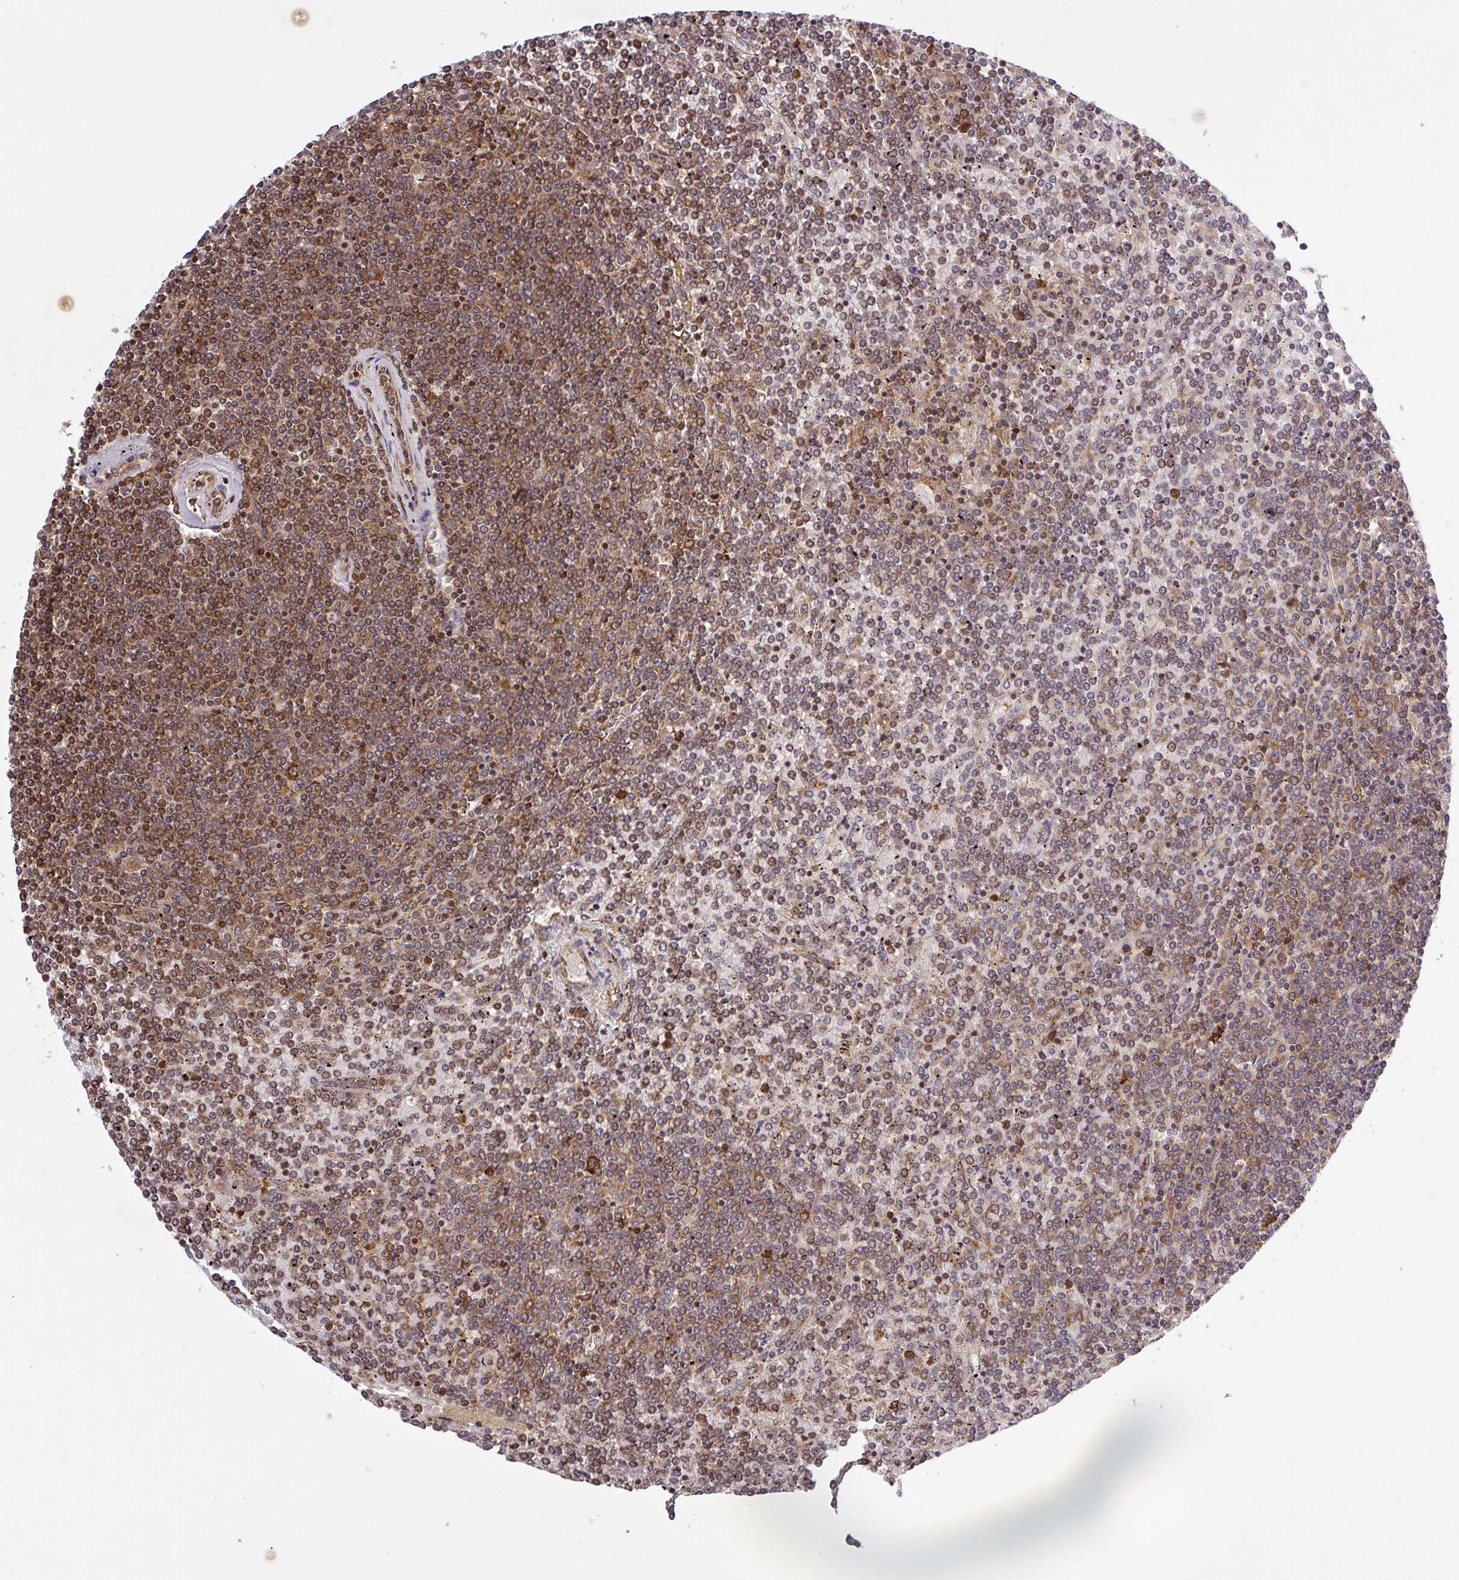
{"staining": {"intensity": "moderate", "quantity": ">75%", "location": "nuclear"}, "tissue": "lymphoma", "cell_type": "Tumor cells", "image_type": "cancer", "snomed": [{"axis": "morphology", "description": "Malignant lymphoma, non-Hodgkin's type, Low grade"}, {"axis": "topography", "description": "Spleen"}], "caption": "Lymphoma stained with a protein marker reveals moderate staining in tumor cells.", "gene": "LRRC74B", "patient": {"sex": "female", "age": 19}}